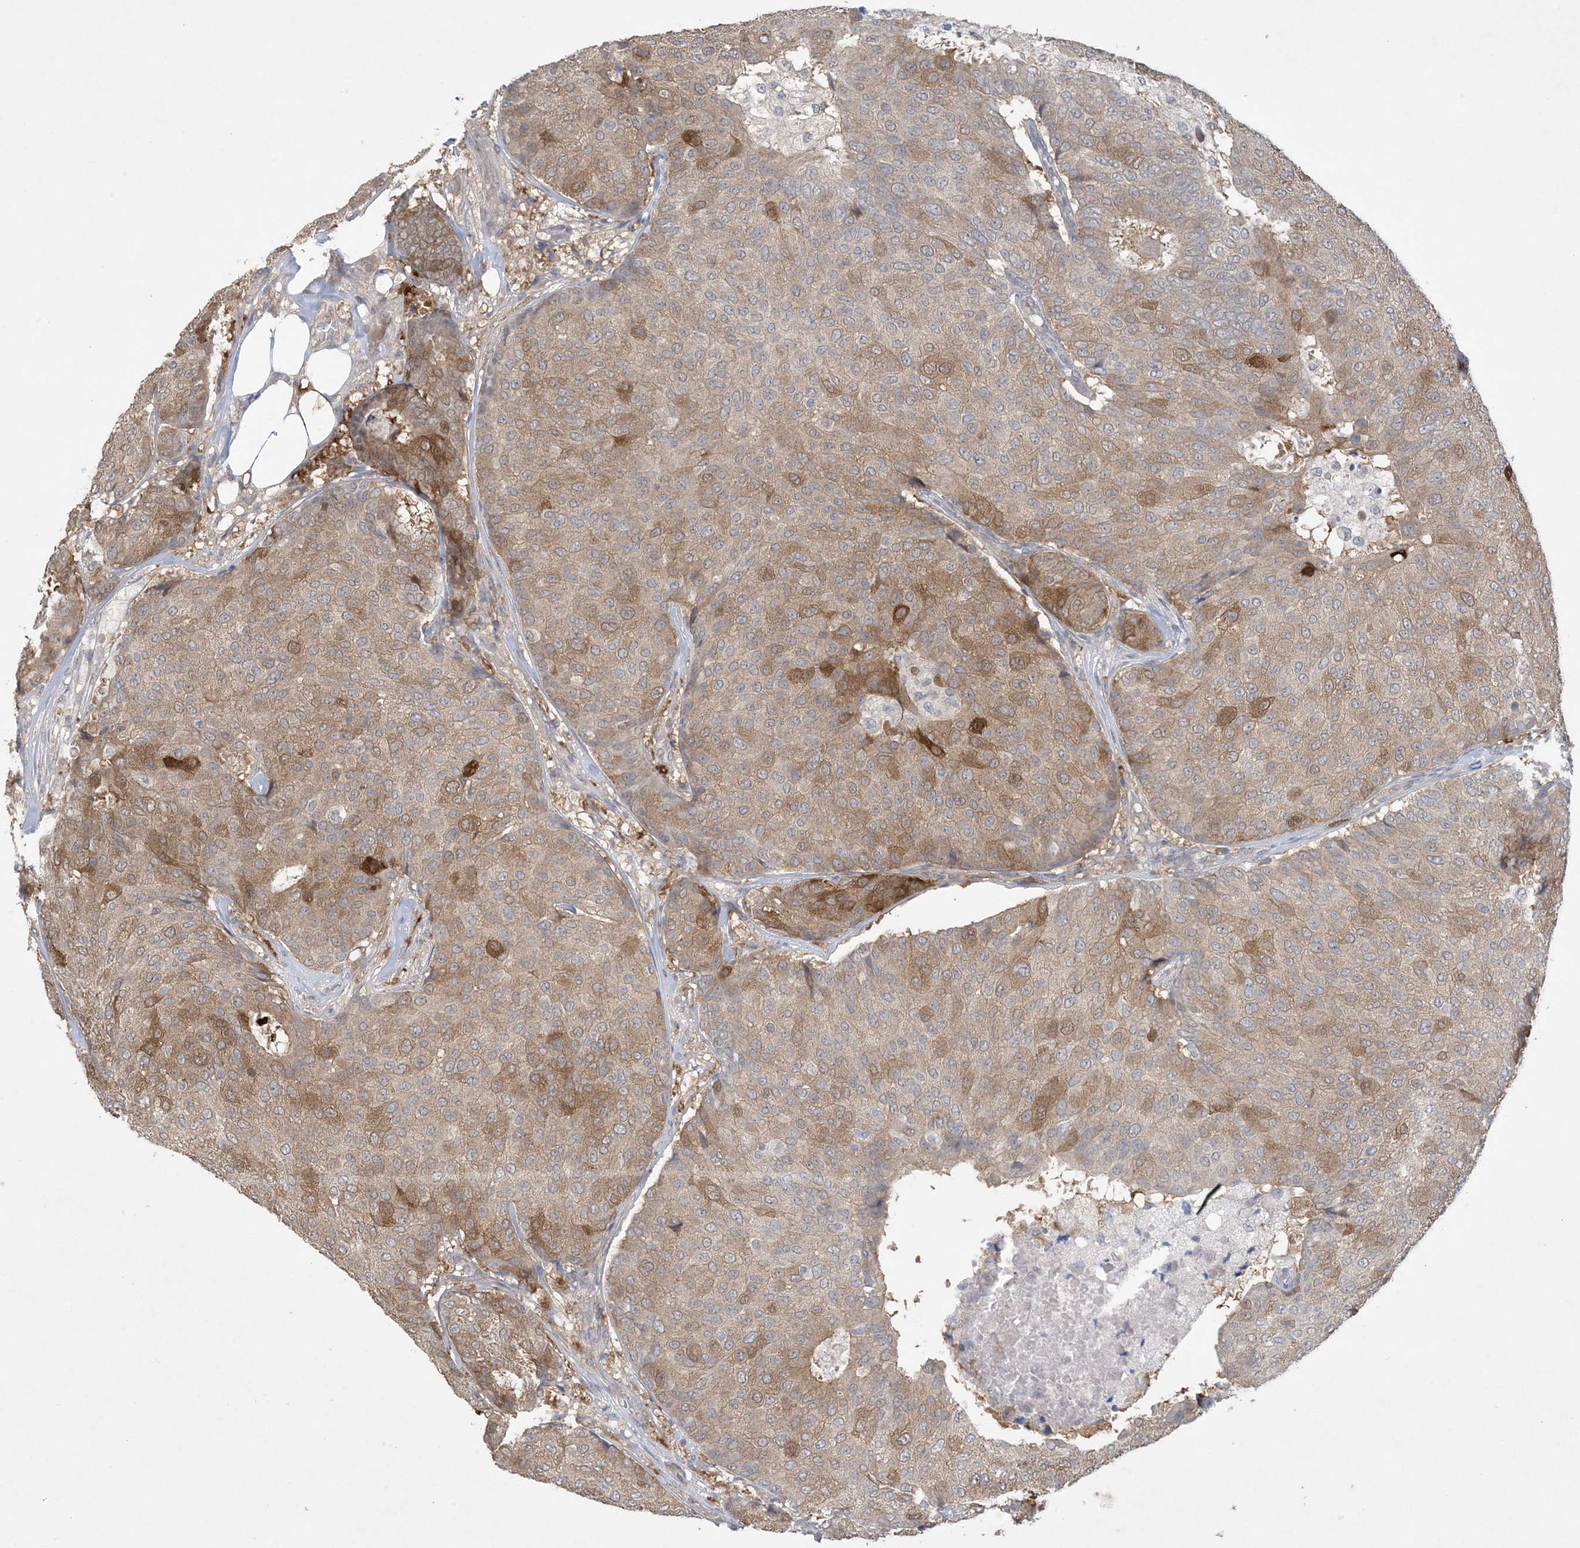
{"staining": {"intensity": "moderate", "quantity": ">75%", "location": "cytoplasmic/membranous"}, "tissue": "breast cancer", "cell_type": "Tumor cells", "image_type": "cancer", "snomed": [{"axis": "morphology", "description": "Duct carcinoma"}, {"axis": "topography", "description": "Breast"}], "caption": "High-magnification brightfield microscopy of breast invasive ductal carcinoma stained with DAB (brown) and counterstained with hematoxylin (blue). tumor cells exhibit moderate cytoplasmic/membranous positivity is present in approximately>75% of cells.", "gene": "HMGCS1", "patient": {"sex": "female", "age": 75}}